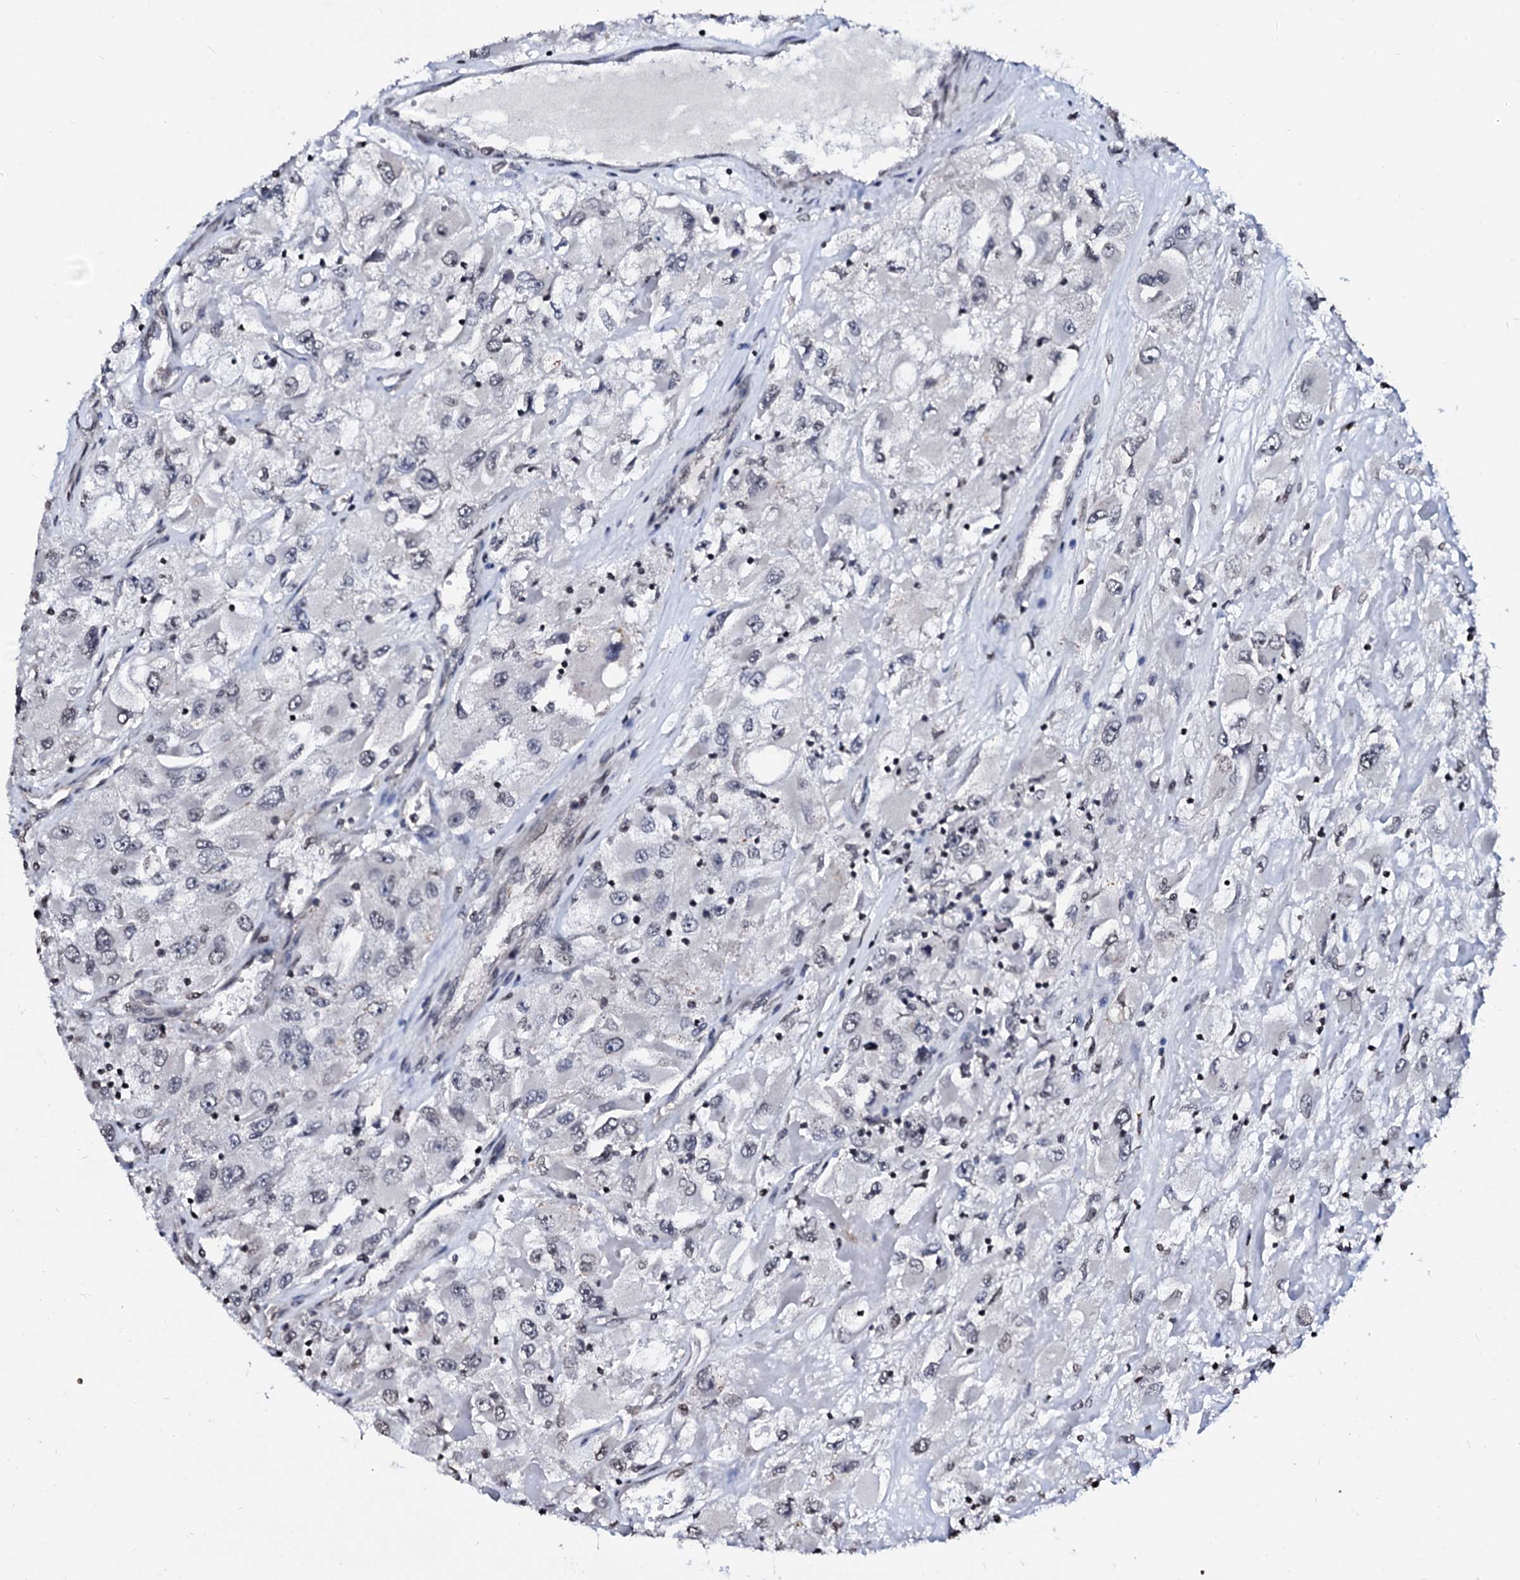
{"staining": {"intensity": "negative", "quantity": "none", "location": "none"}, "tissue": "renal cancer", "cell_type": "Tumor cells", "image_type": "cancer", "snomed": [{"axis": "morphology", "description": "Adenocarcinoma, NOS"}, {"axis": "topography", "description": "Kidney"}], "caption": "Immunohistochemistry (IHC) of renal adenocarcinoma demonstrates no expression in tumor cells. Nuclei are stained in blue.", "gene": "LSM11", "patient": {"sex": "female", "age": 52}}